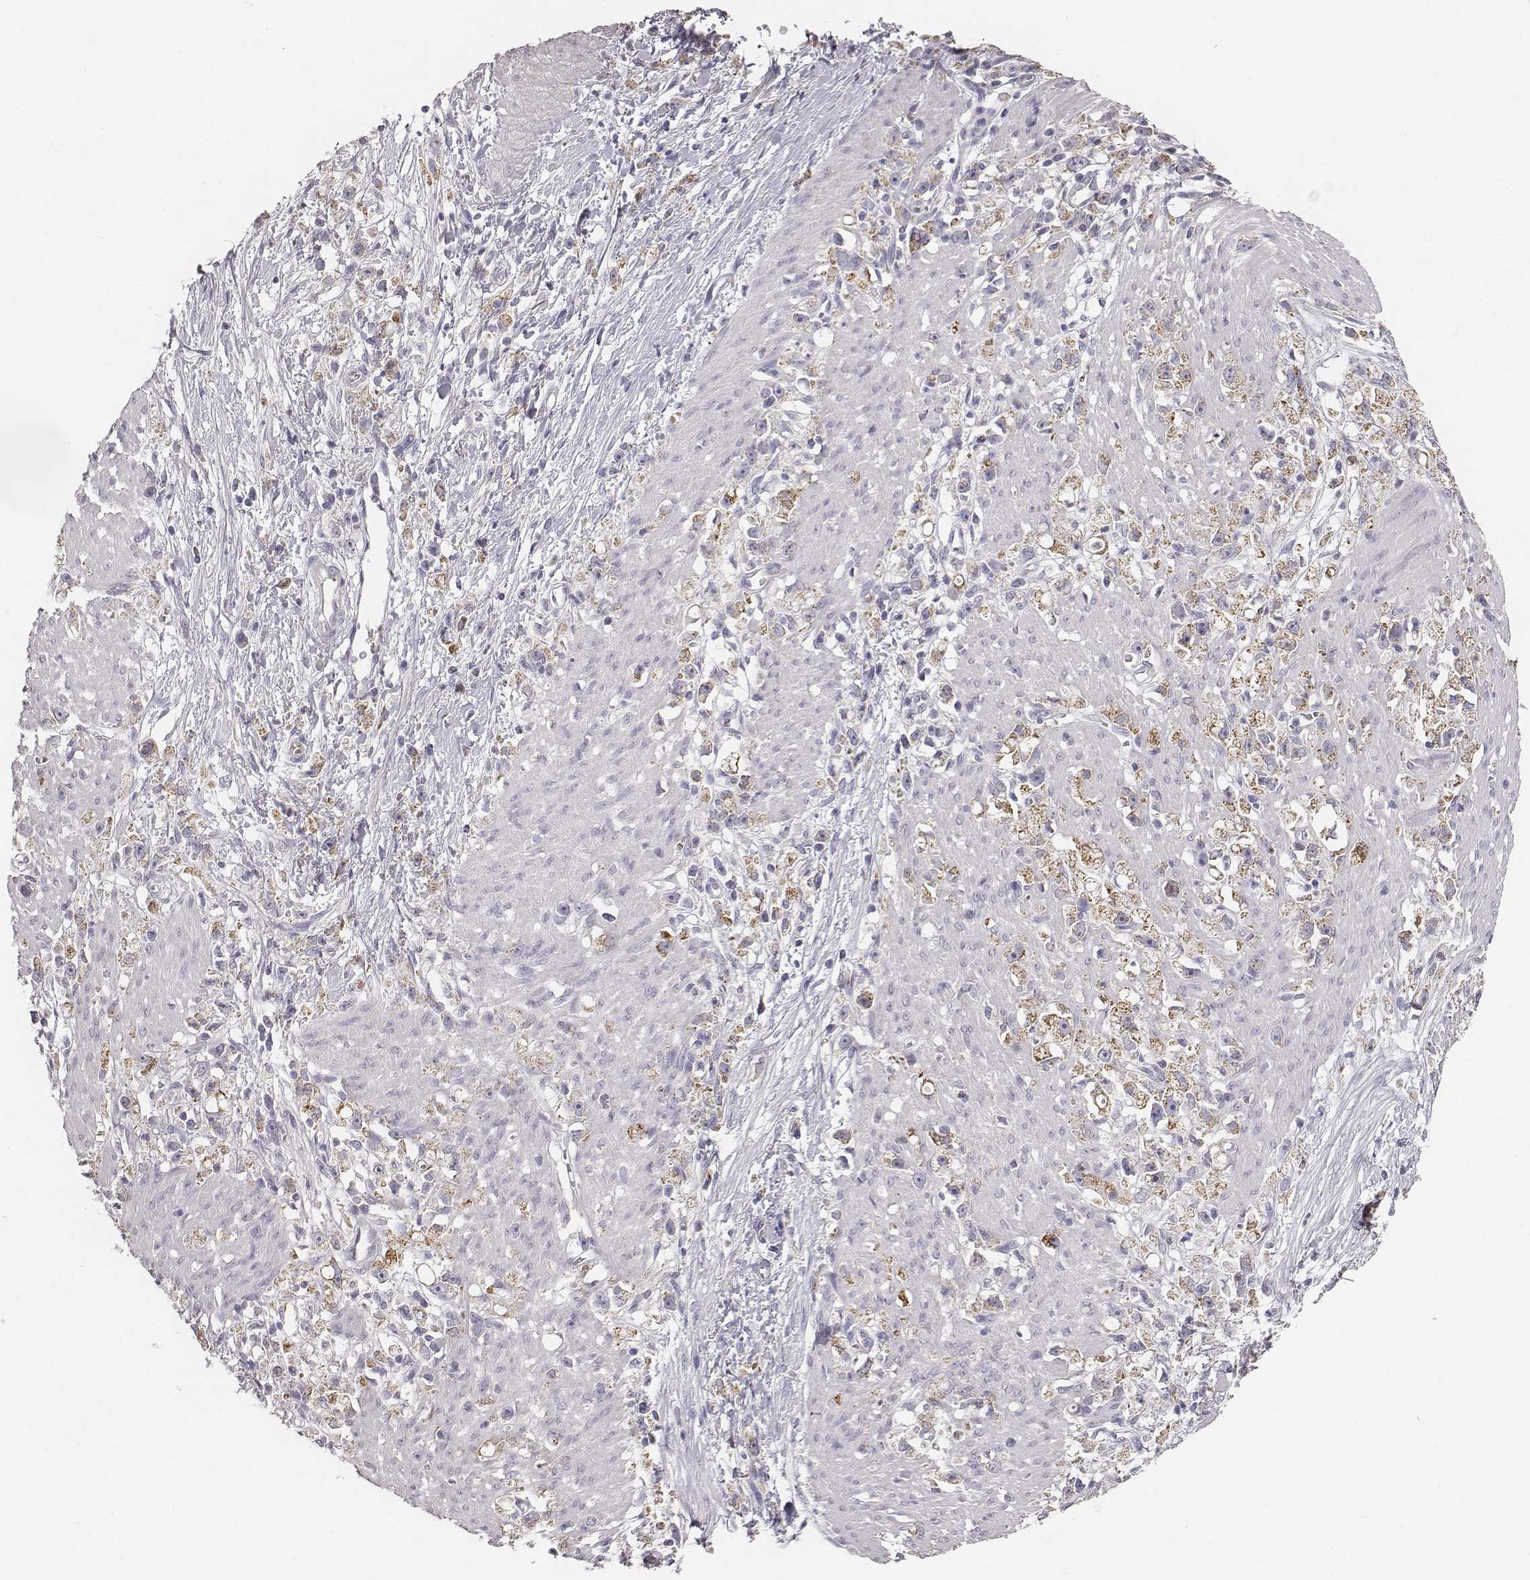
{"staining": {"intensity": "moderate", "quantity": ">75%", "location": "cytoplasmic/membranous"}, "tissue": "stomach cancer", "cell_type": "Tumor cells", "image_type": "cancer", "snomed": [{"axis": "morphology", "description": "Adenocarcinoma, NOS"}, {"axis": "topography", "description": "Stomach"}], "caption": "Immunohistochemical staining of human stomach cancer displays medium levels of moderate cytoplasmic/membranous positivity in approximately >75% of tumor cells. The protein is shown in brown color, while the nuclei are stained blue.", "gene": "ABCD3", "patient": {"sex": "female", "age": 59}}